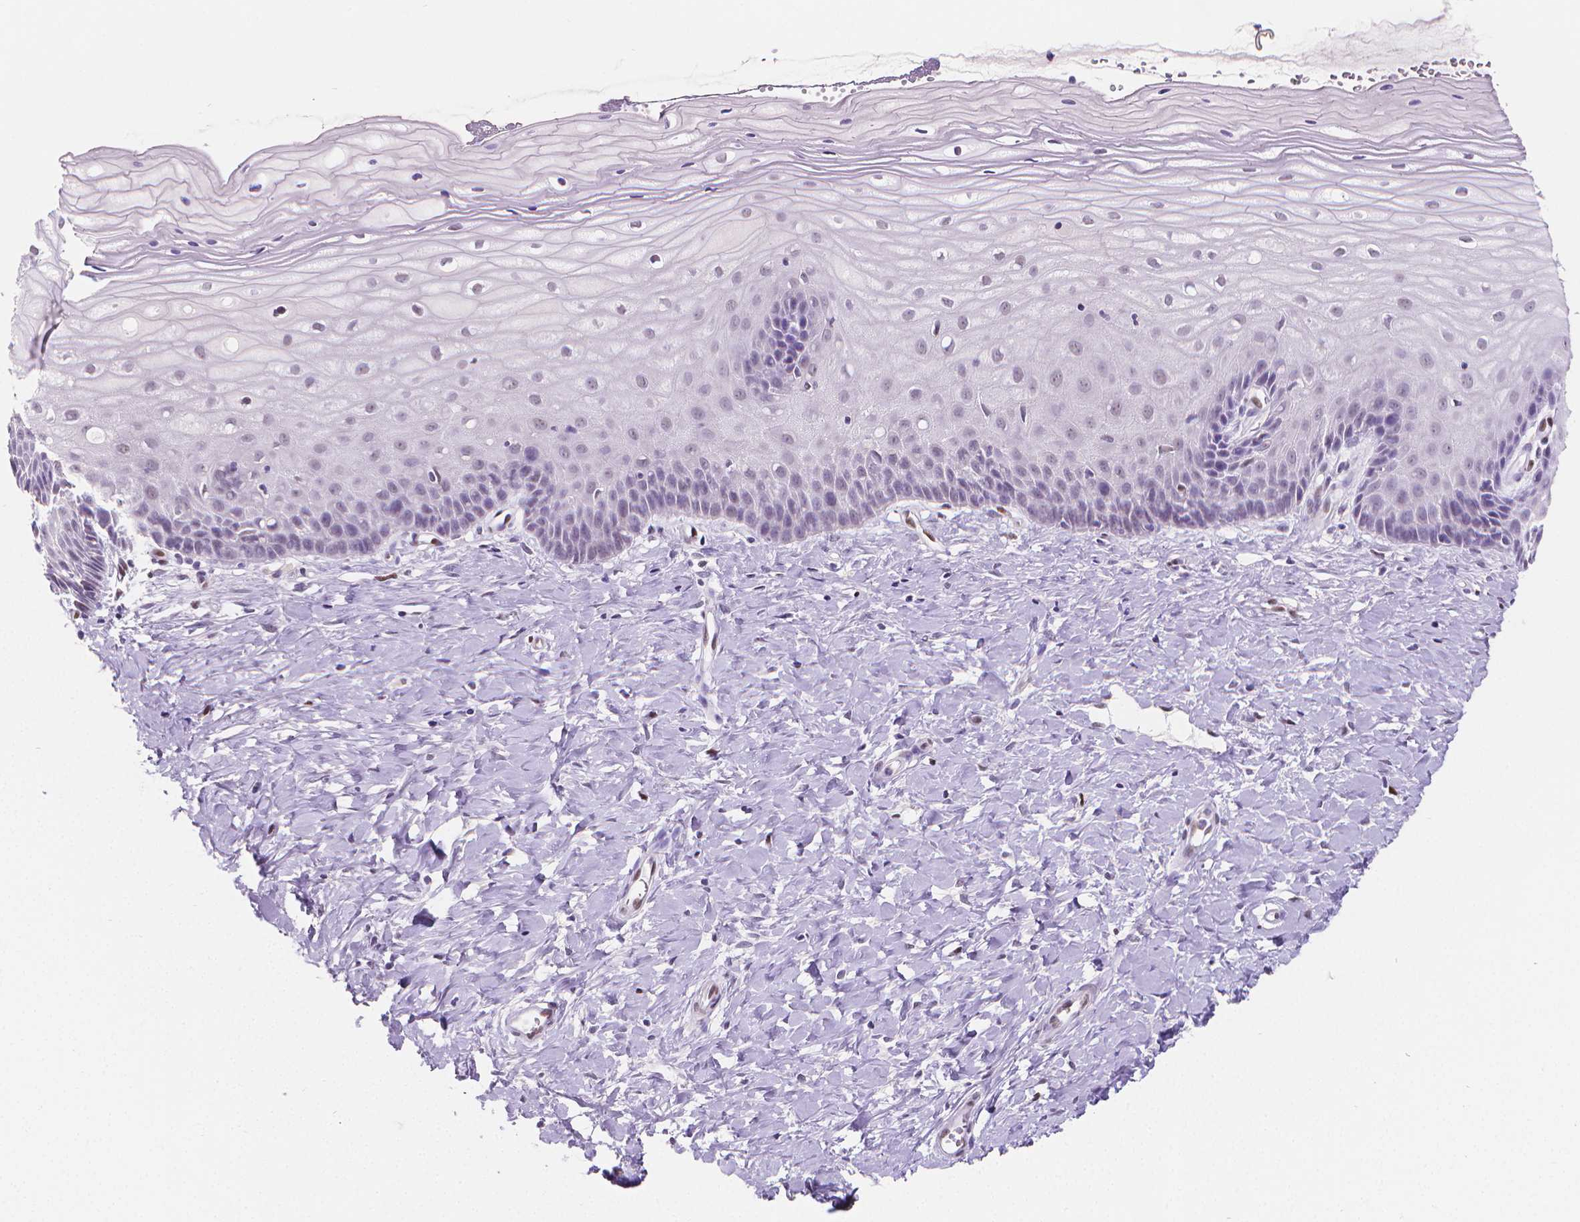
{"staining": {"intensity": "weak", "quantity": "<25%", "location": "nuclear"}, "tissue": "cervix", "cell_type": "Glandular cells", "image_type": "normal", "snomed": [{"axis": "morphology", "description": "Normal tissue, NOS"}, {"axis": "topography", "description": "Cervix"}], "caption": "Glandular cells show no significant positivity in normal cervix.", "gene": "MEF2C", "patient": {"sex": "female", "age": 37}}